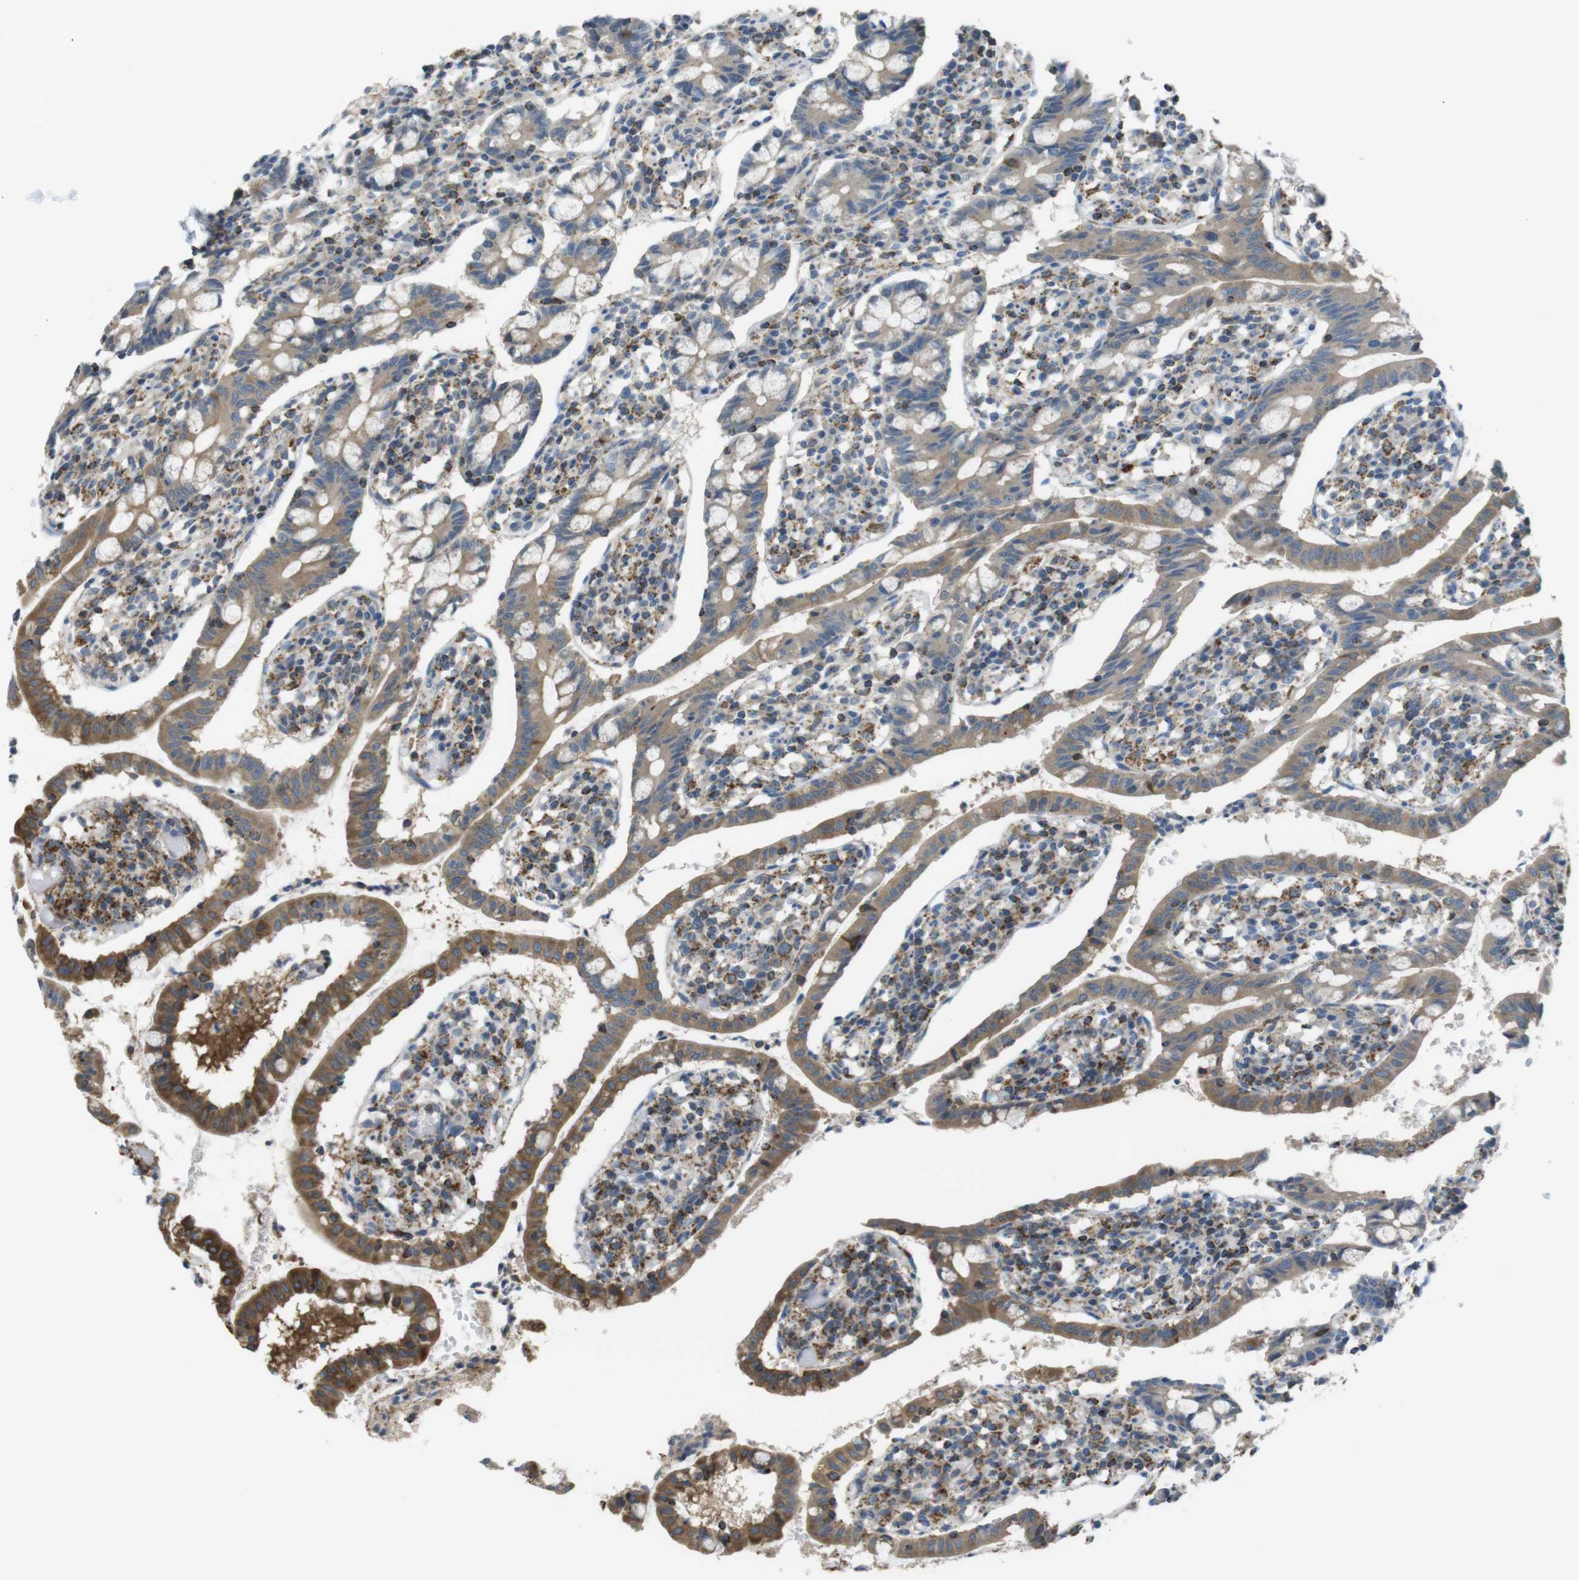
{"staining": {"intensity": "moderate", "quantity": "25%-75%", "location": "cytoplasmic/membranous"}, "tissue": "small intestine", "cell_type": "Glandular cells", "image_type": "normal", "snomed": [{"axis": "morphology", "description": "Normal tissue, NOS"}, {"axis": "morphology", "description": "Cystadenocarcinoma, serous, Metastatic site"}, {"axis": "topography", "description": "Small intestine"}], "caption": "The image displays staining of normal small intestine, revealing moderate cytoplasmic/membranous protein expression (brown color) within glandular cells. The protein of interest is stained brown, and the nuclei are stained in blue (DAB IHC with brightfield microscopy, high magnification).", "gene": "GRIK1", "patient": {"sex": "female", "age": 61}}